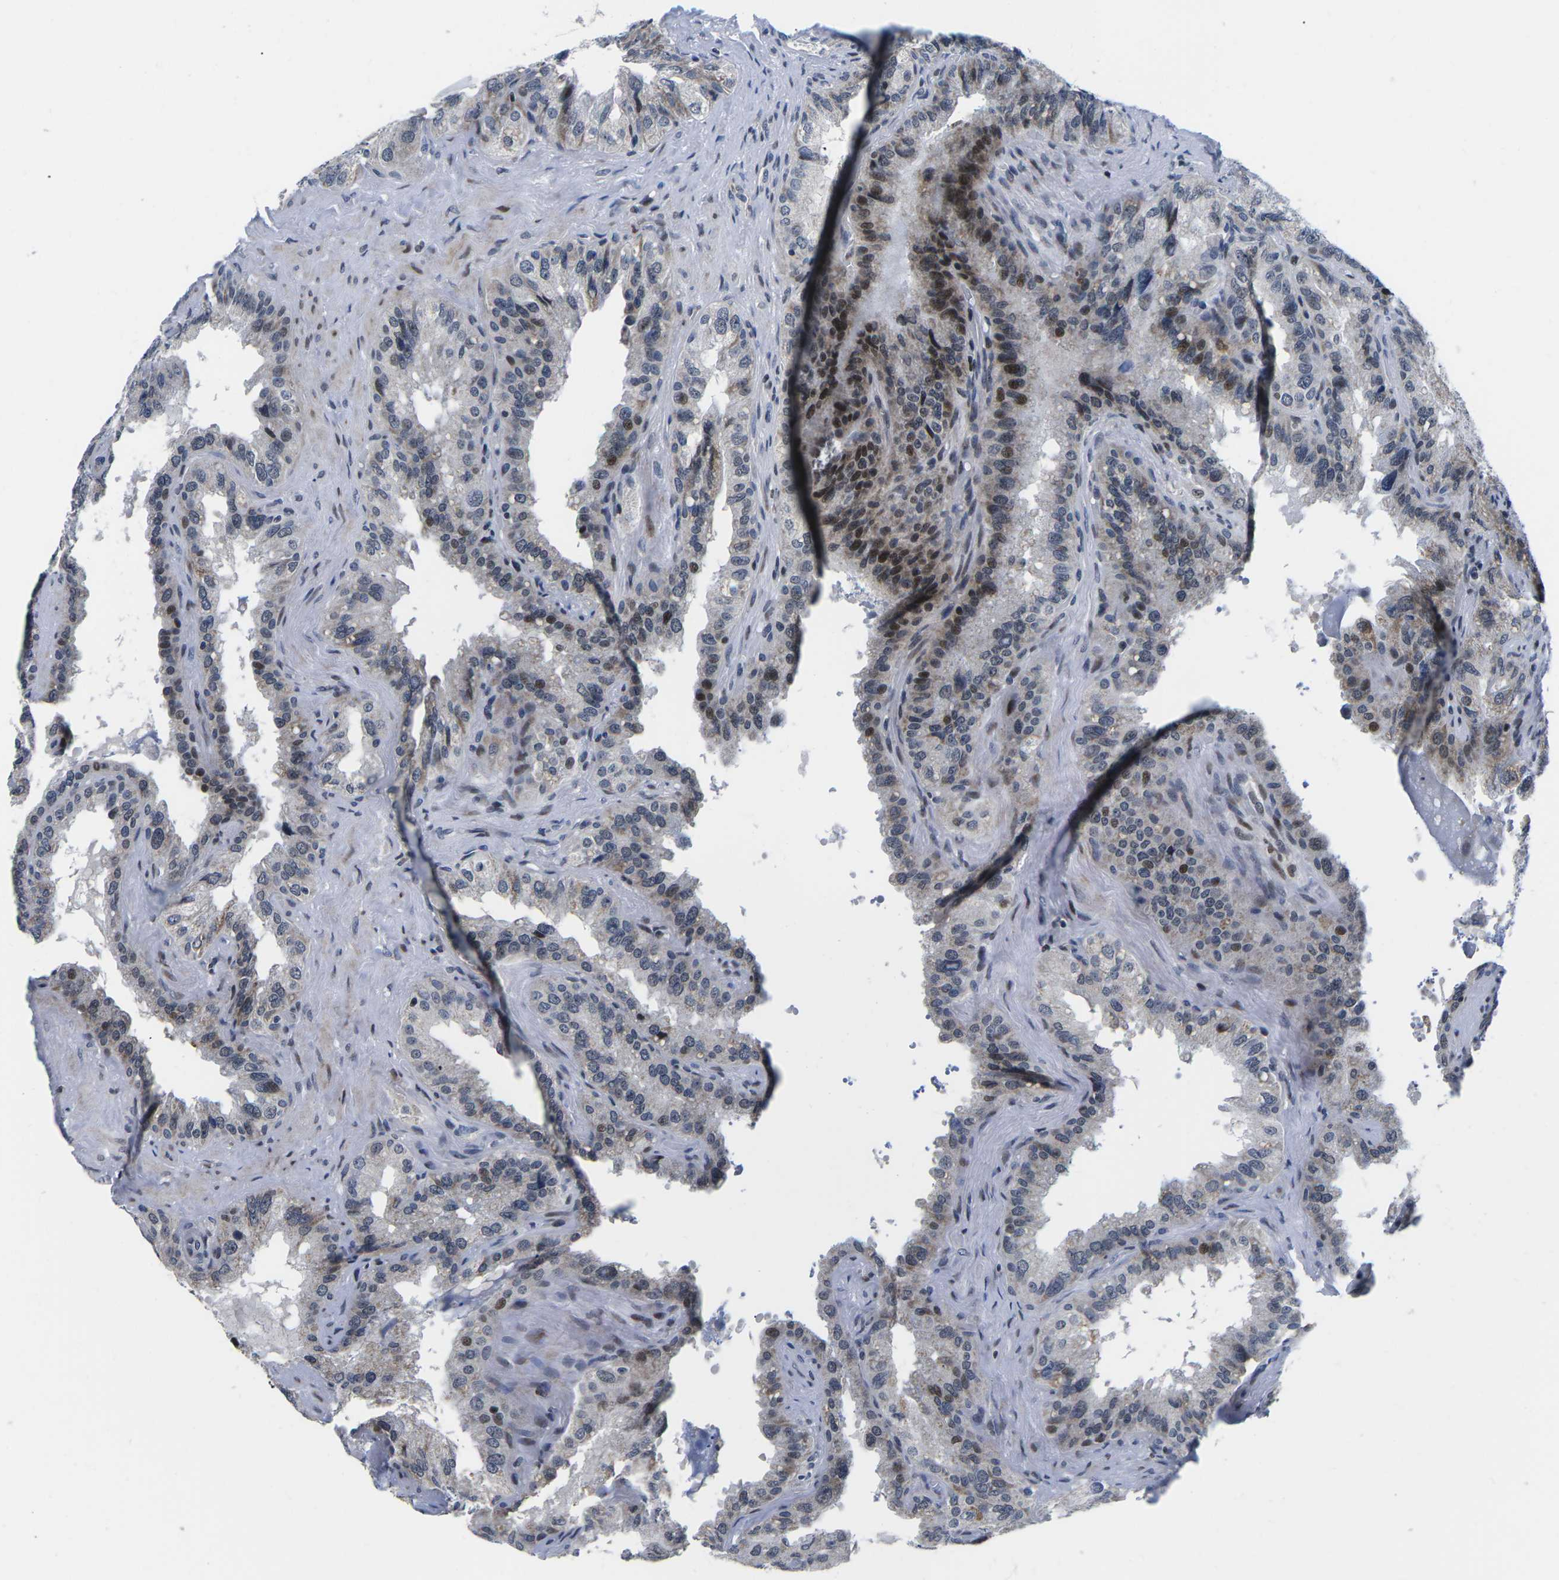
{"staining": {"intensity": "moderate", "quantity": "<25%", "location": "cytoplasmic/membranous,nuclear"}, "tissue": "seminal vesicle", "cell_type": "Glandular cells", "image_type": "normal", "snomed": [{"axis": "morphology", "description": "Normal tissue, NOS"}, {"axis": "topography", "description": "Seminal veicle"}], "caption": "High-magnification brightfield microscopy of unremarkable seminal vesicle stained with DAB (3,3'-diaminobenzidine) (brown) and counterstained with hematoxylin (blue). glandular cells exhibit moderate cytoplasmic/membranous,nuclear expression is seen in approximately<25% of cells. Nuclei are stained in blue.", "gene": "CDC73", "patient": {"sex": "male", "age": 68}}